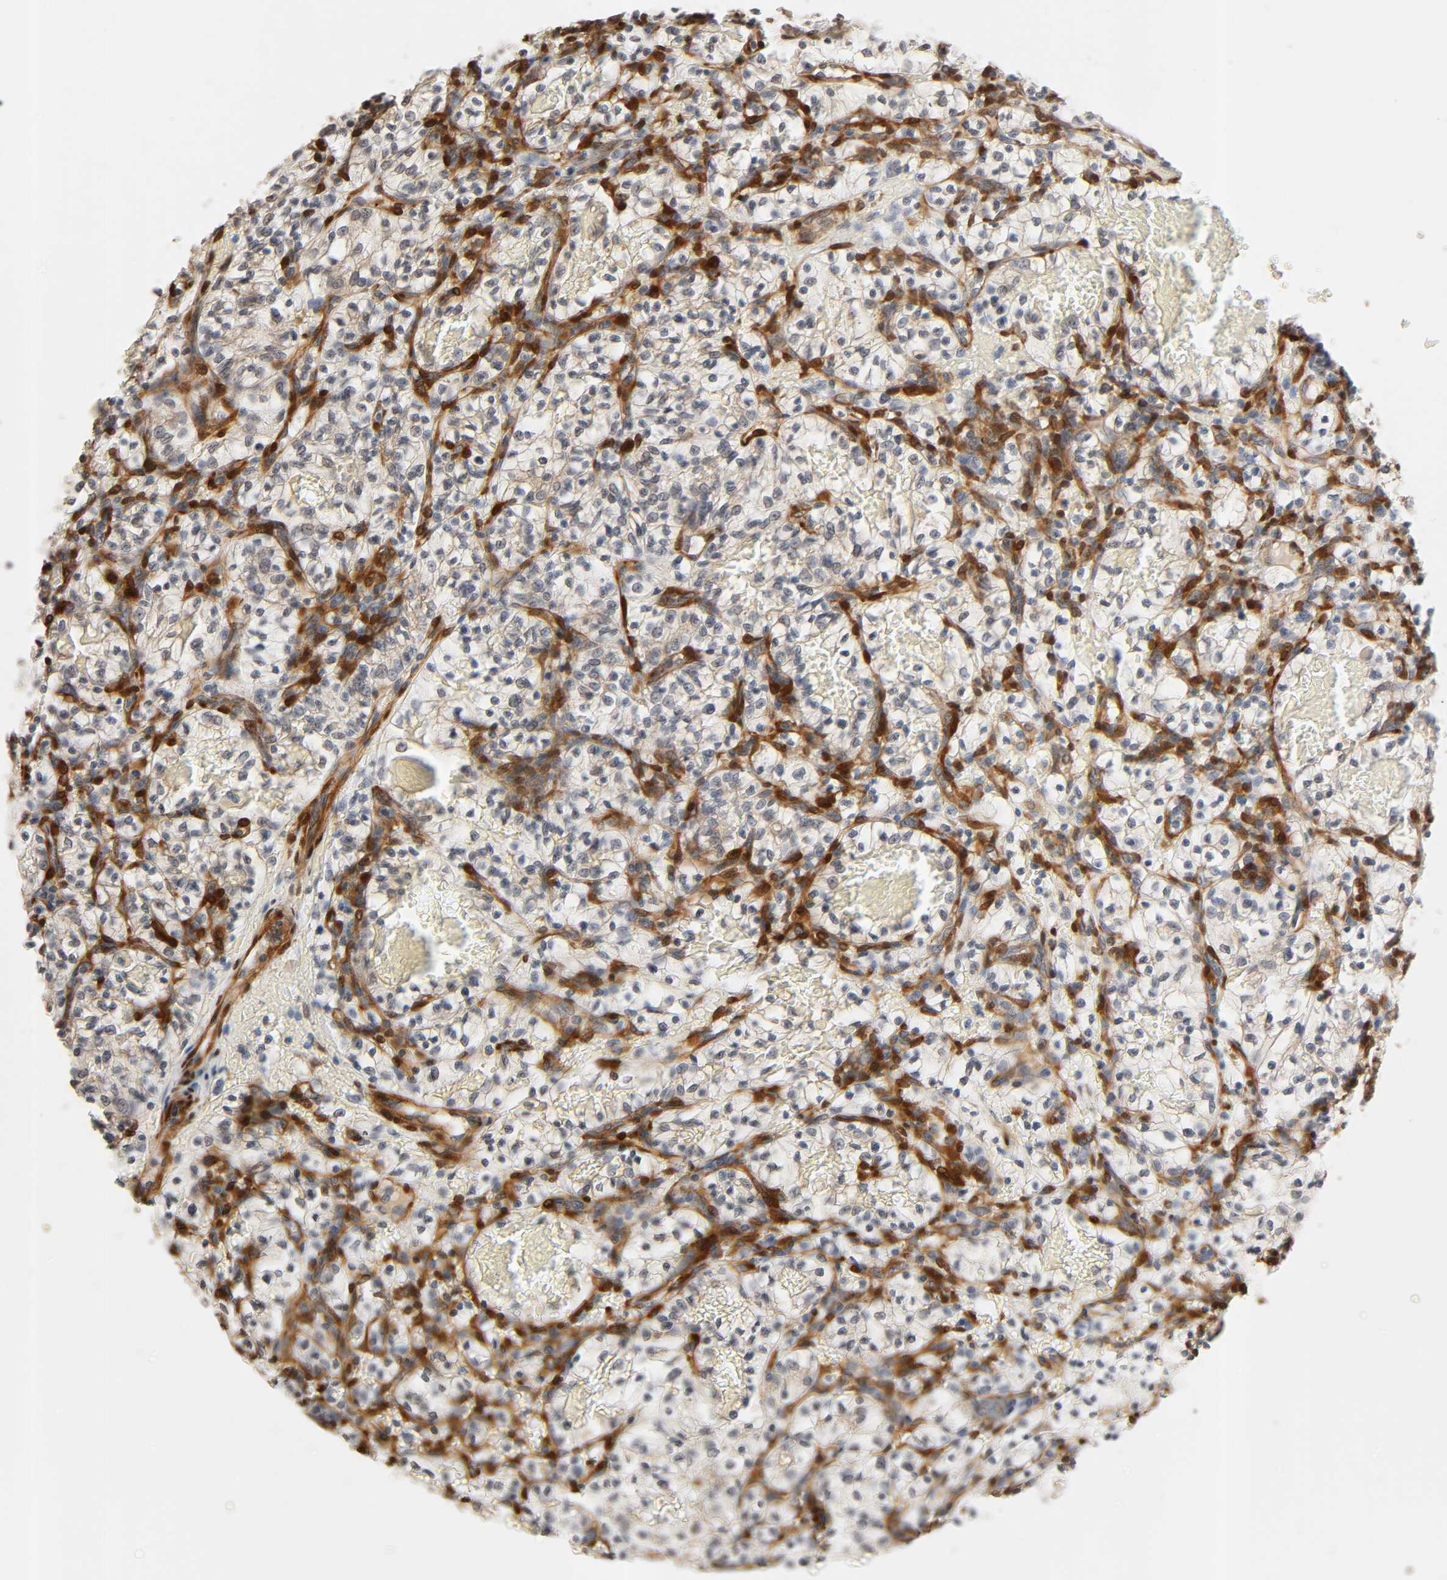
{"staining": {"intensity": "weak", "quantity": "25%-75%", "location": "cytoplasmic/membranous"}, "tissue": "renal cancer", "cell_type": "Tumor cells", "image_type": "cancer", "snomed": [{"axis": "morphology", "description": "Adenocarcinoma, NOS"}, {"axis": "topography", "description": "Kidney"}], "caption": "Immunohistochemistry (IHC) (DAB (3,3'-diaminobenzidine)) staining of human renal cancer exhibits weak cytoplasmic/membranous protein positivity in approximately 25%-75% of tumor cells.", "gene": "PTK2", "patient": {"sex": "female", "age": 57}}